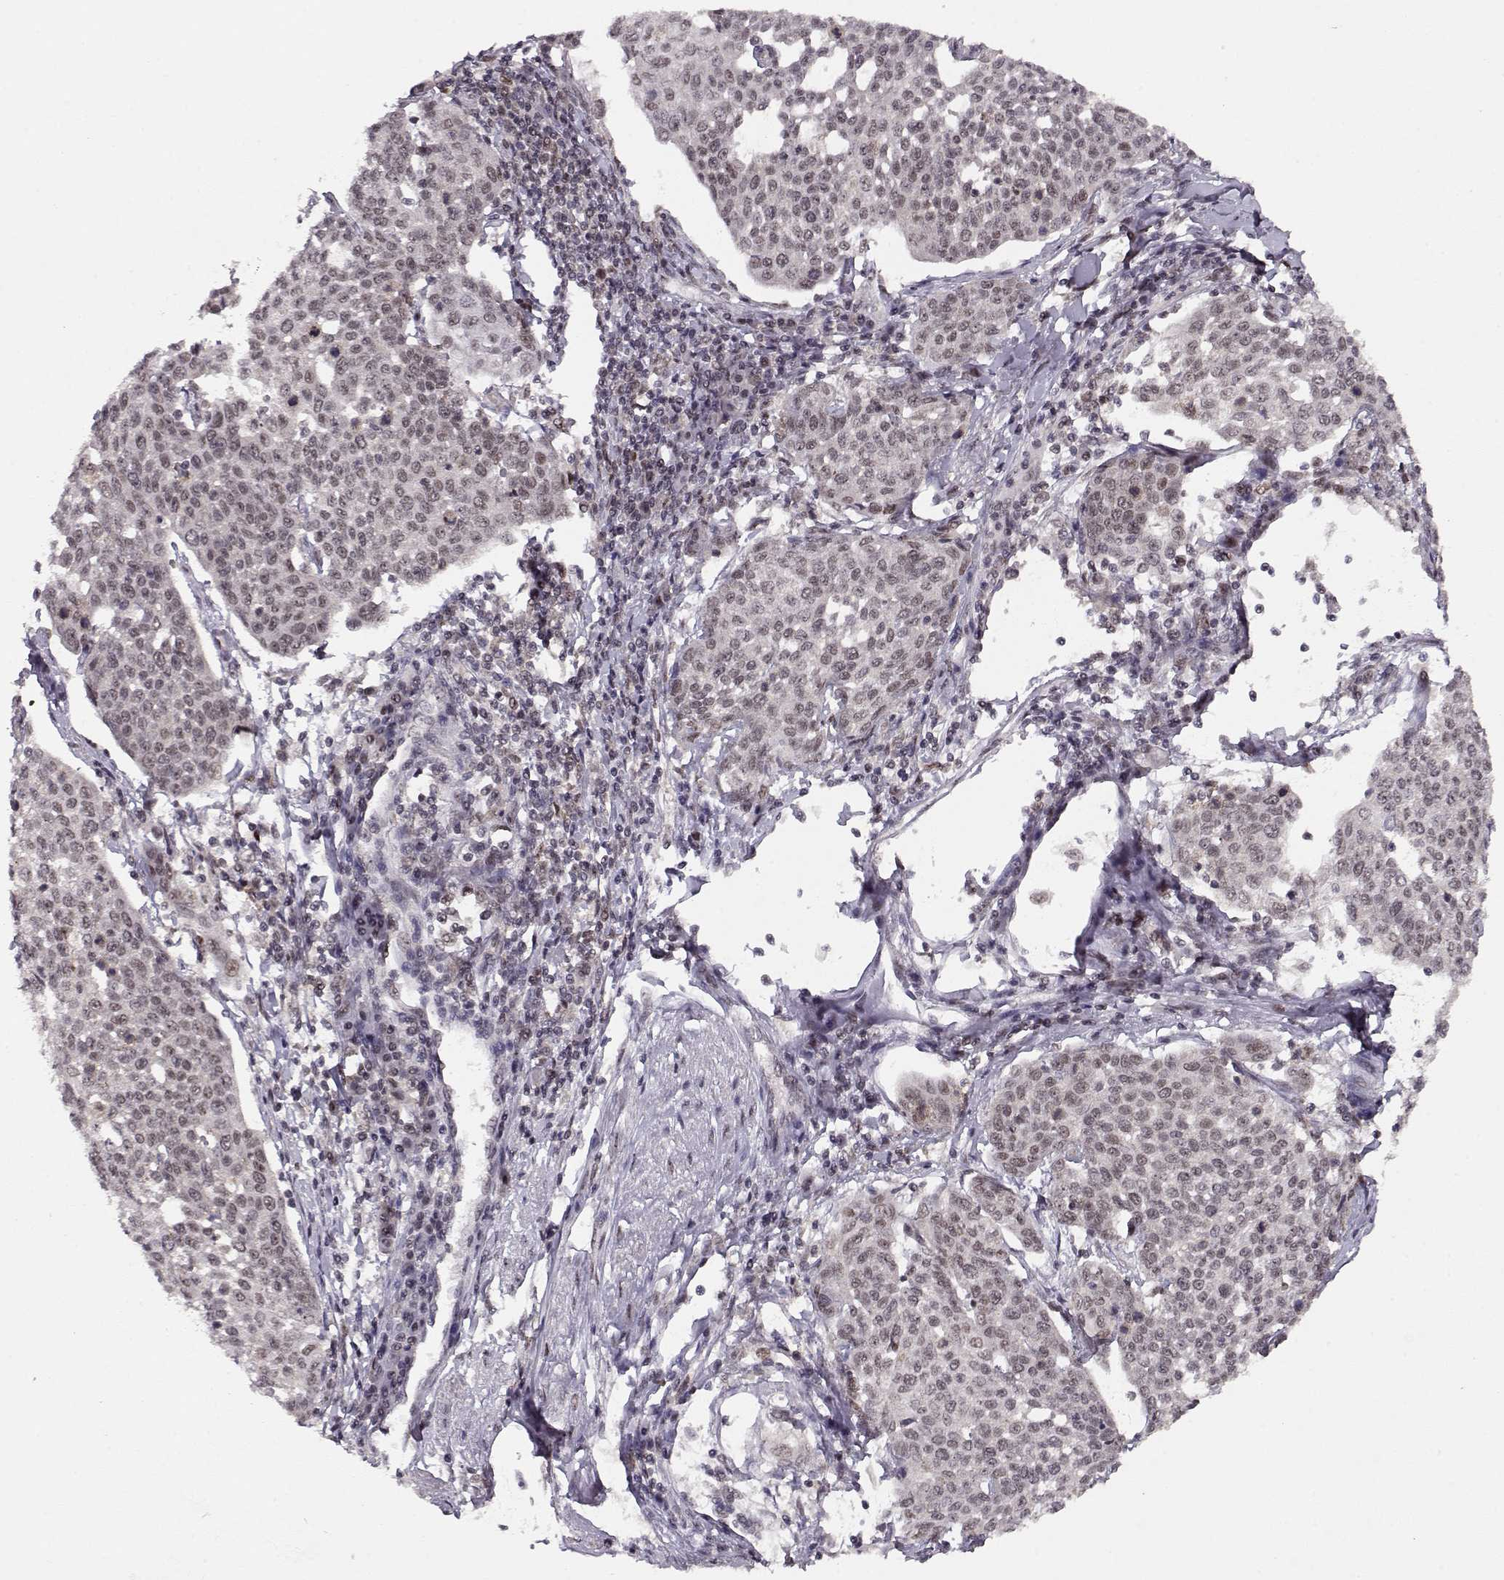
{"staining": {"intensity": "weak", "quantity": "<25%", "location": "nuclear"}, "tissue": "cervical cancer", "cell_type": "Tumor cells", "image_type": "cancer", "snomed": [{"axis": "morphology", "description": "Squamous cell carcinoma, NOS"}, {"axis": "topography", "description": "Cervix"}], "caption": "Immunohistochemistry image of neoplastic tissue: cervical squamous cell carcinoma stained with DAB displays no significant protein positivity in tumor cells. The staining was performed using DAB to visualize the protein expression in brown, while the nuclei were stained in blue with hematoxylin (Magnification: 20x).", "gene": "CSNK2A1", "patient": {"sex": "female", "age": 34}}